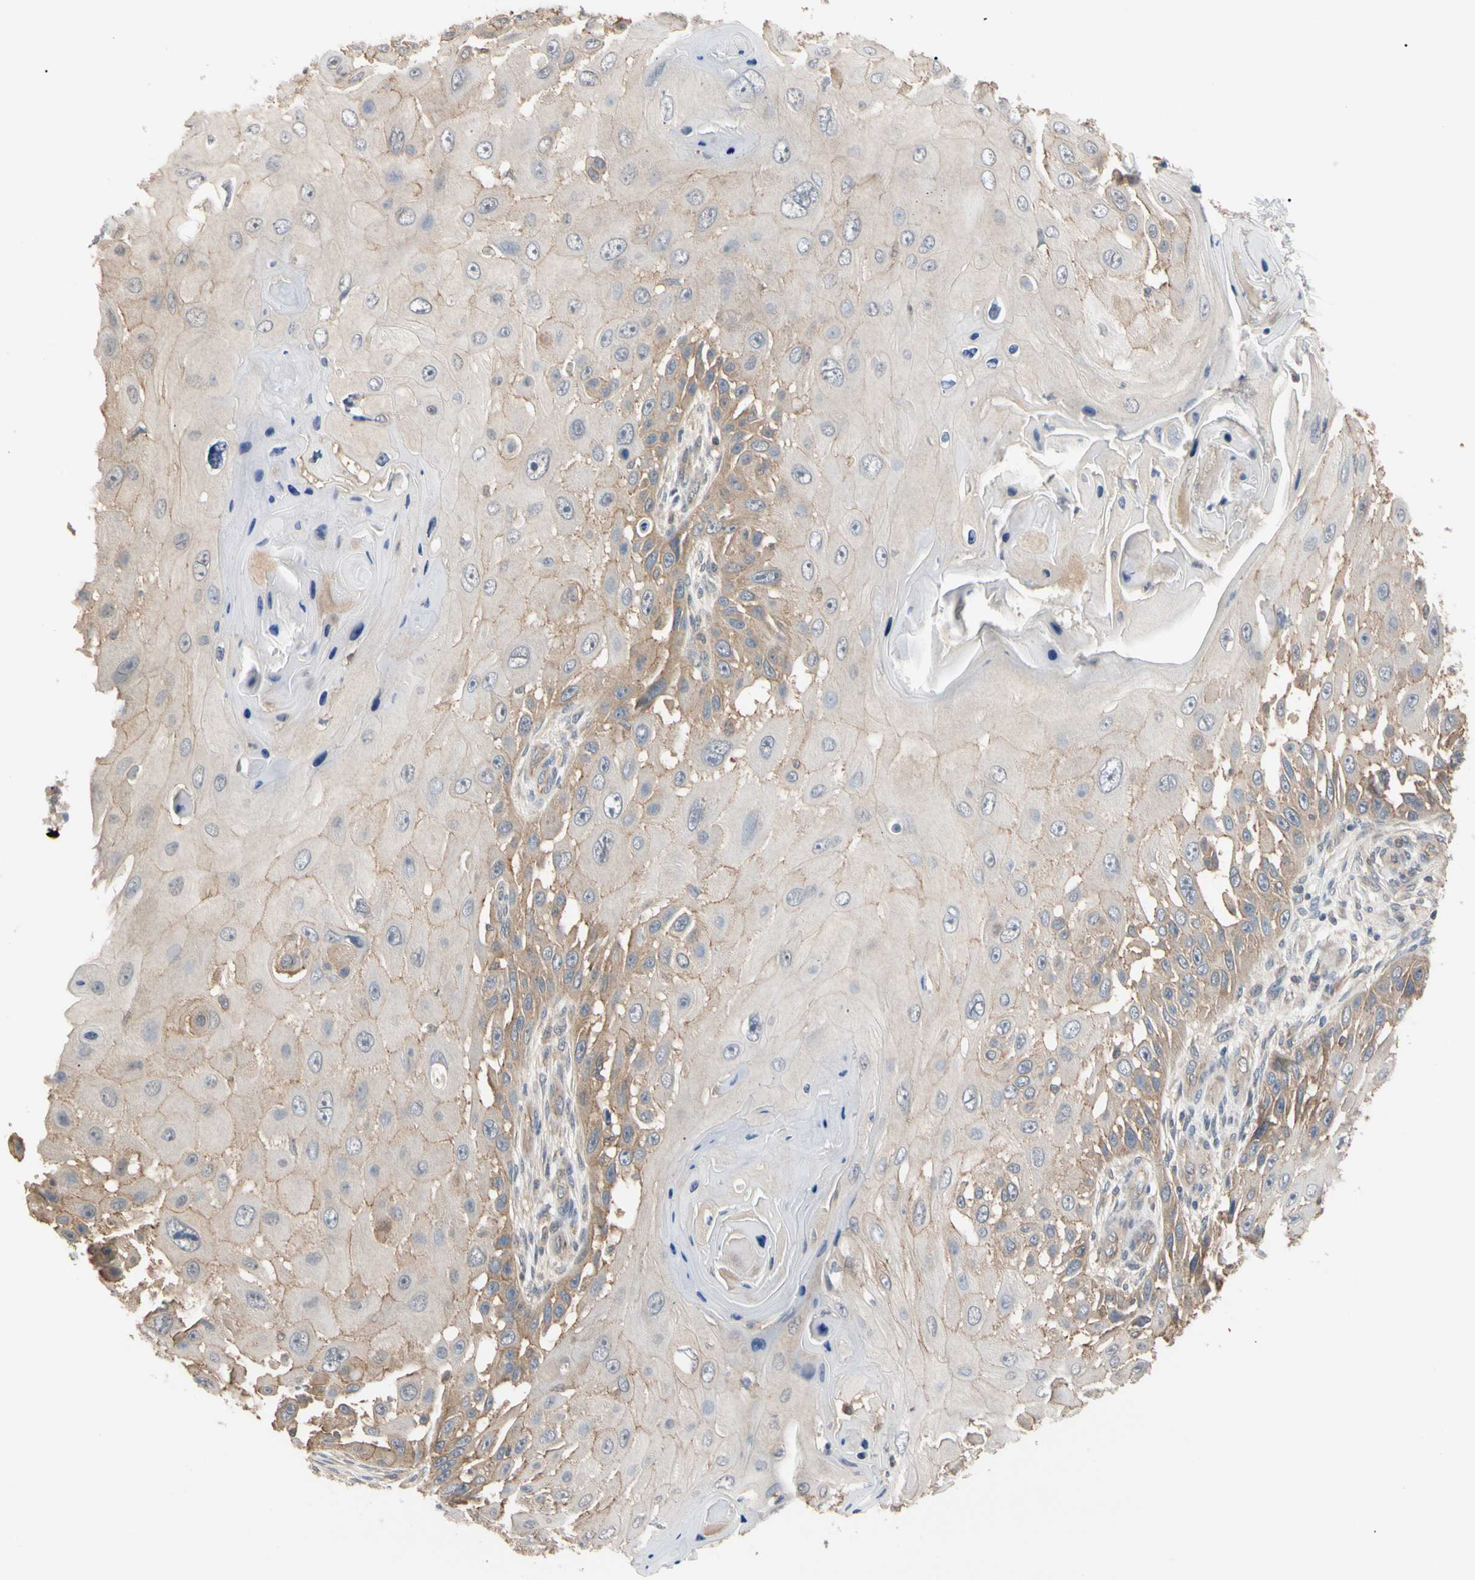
{"staining": {"intensity": "moderate", "quantity": "25%-75%", "location": "cytoplasmic/membranous"}, "tissue": "skin cancer", "cell_type": "Tumor cells", "image_type": "cancer", "snomed": [{"axis": "morphology", "description": "Squamous cell carcinoma, NOS"}, {"axis": "topography", "description": "Skin"}], "caption": "This is an image of immunohistochemistry (IHC) staining of skin squamous cell carcinoma, which shows moderate staining in the cytoplasmic/membranous of tumor cells.", "gene": "DPP8", "patient": {"sex": "female", "age": 44}}